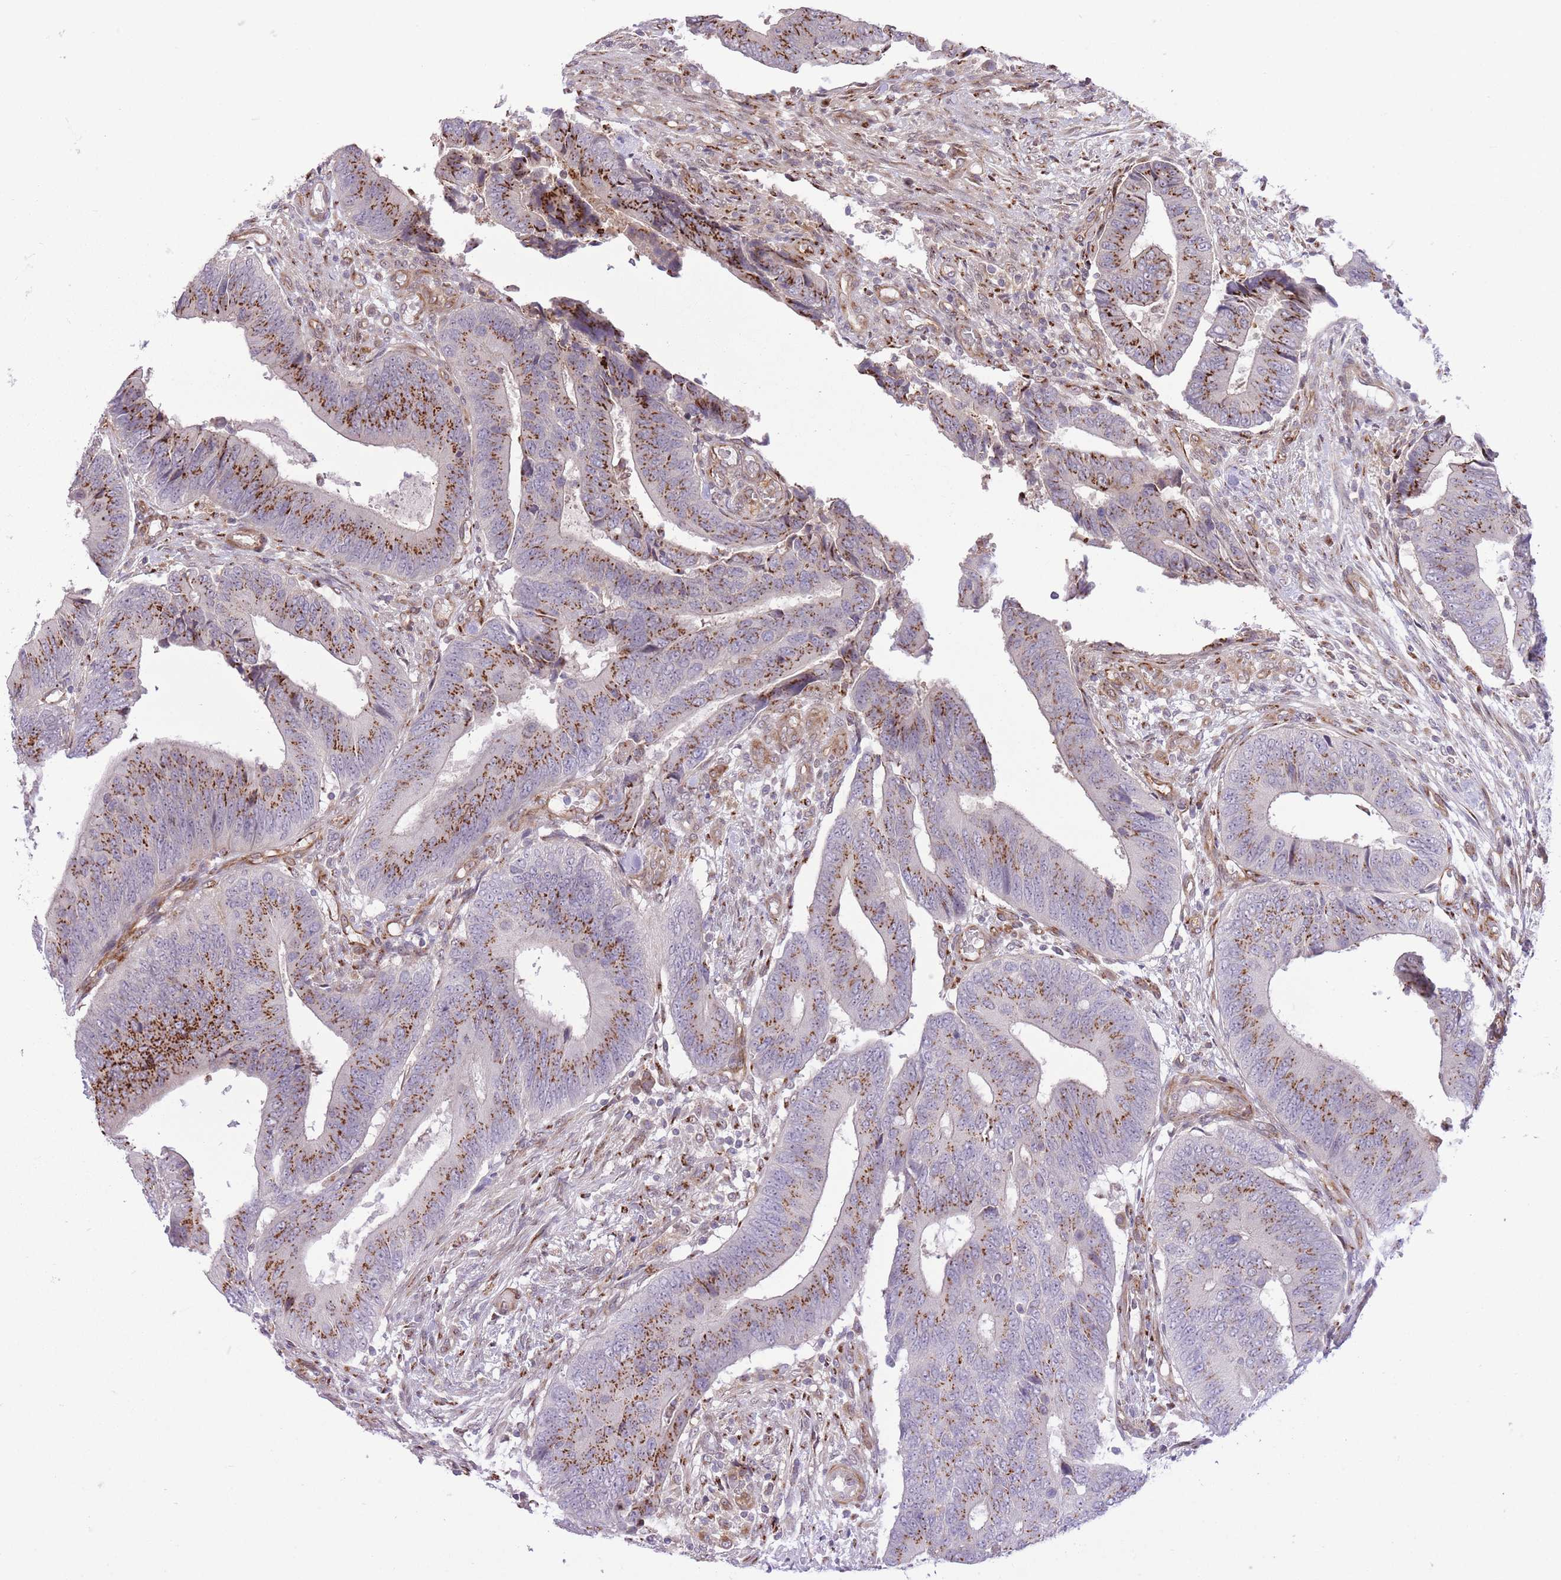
{"staining": {"intensity": "strong", "quantity": "25%-75%", "location": "cytoplasmic/membranous"}, "tissue": "colorectal cancer", "cell_type": "Tumor cells", "image_type": "cancer", "snomed": [{"axis": "morphology", "description": "Adenocarcinoma, NOS"}, {"axis": "topography", "description": "Colon"}], "caption": "Immunohistochemical staining of human colorectal cancer exhibits strong cytoplasmic/membranous protein staining in approximately 25%-75% of tumor cells.", "gene": "ZBED5", "patient": {"sex": "male", "age": 87}}